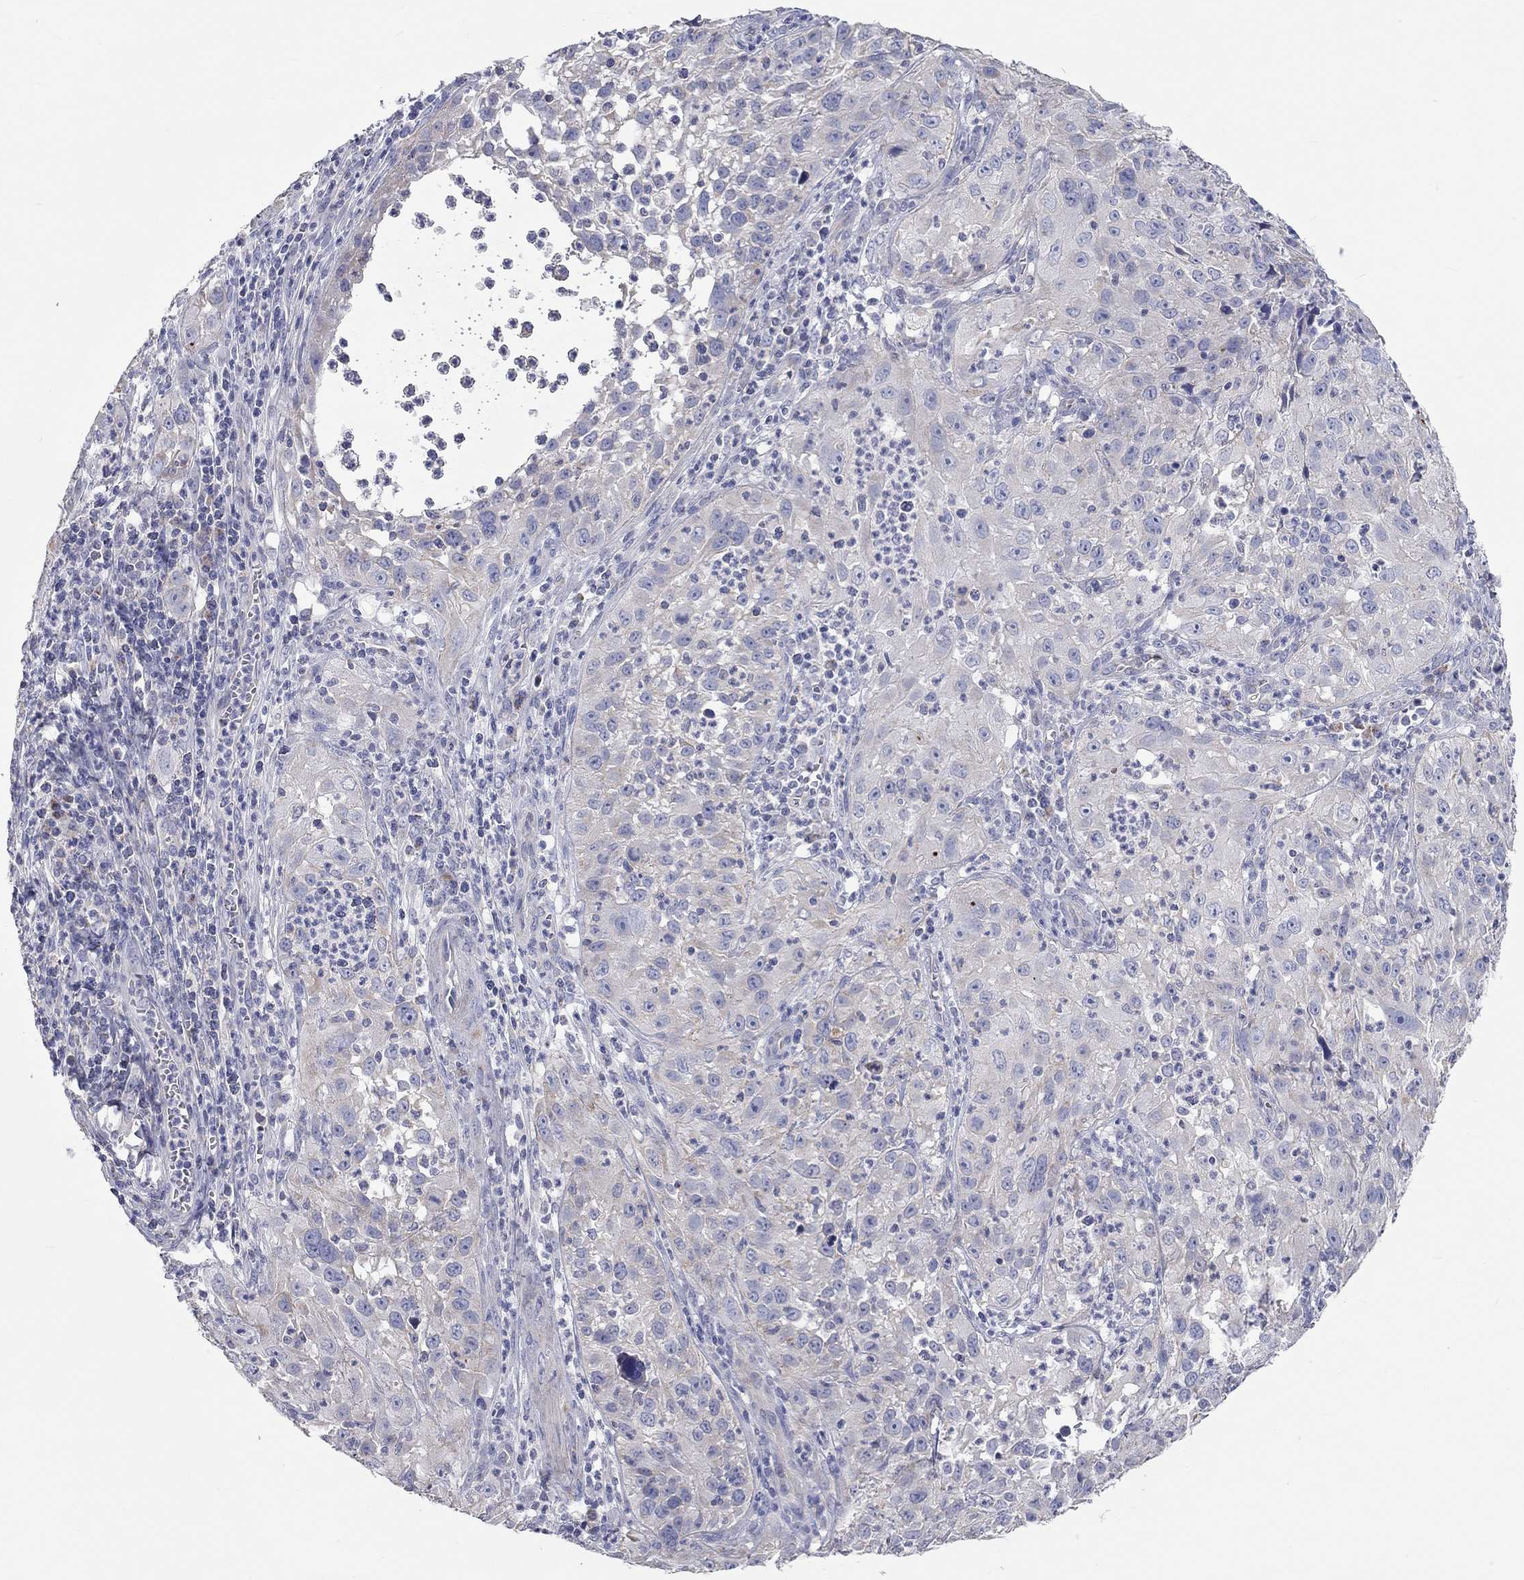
{"staining": {"intensity": "negative", "quantity": "none", "location": "none"}, "tissue": "cervical cancer", "cell_type": "Tumor cells", "image_type": "cancer", "snomed": [{"axis": "morphology", "description": "Squamous cell carcinoma, NOS"}, {"axis": "topography", "description": "Cervix"}], "caption": "IHC image of human cervical cancer (squamous cell carcinoma) stained for a protein (brown), which displays no expression in tumor cells. (DAB IHC, high magnification).", "gene": "RCAN1", "patient": {"sex": "female", "age": 32}}